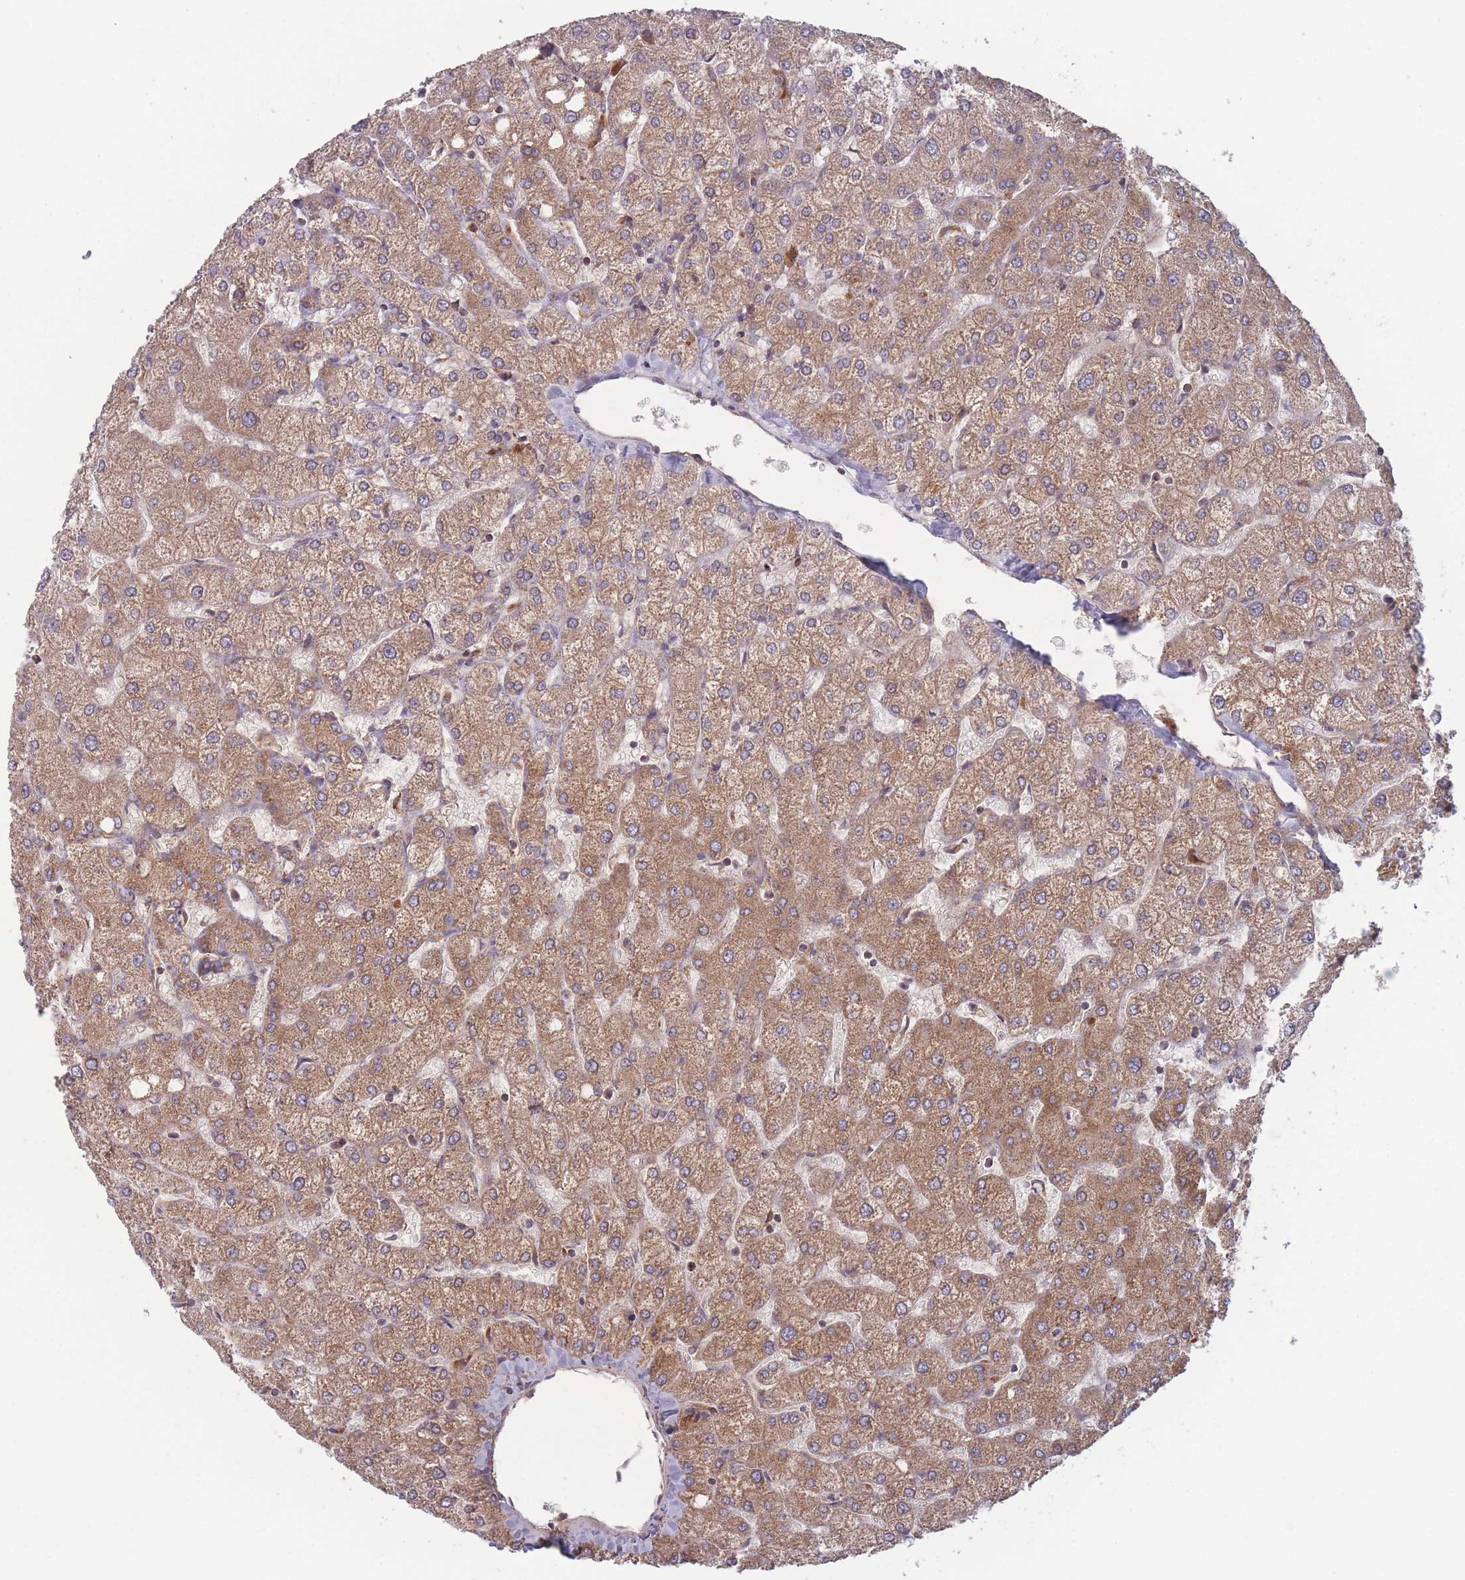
{"staining": {"intensity": "negative", "quantity": "none", "location": "none"}, "tissue": "liver", "cell_type": "Cholangiocytes", "image_type": "normal", "snomed": [{"axis": "morphology", "description": "Normal tissue, NOS"}, {"axis": "topography", "description": "Liver"}], "caption": "Cholangiocytes show no significant protein positivity in benign liver. Nuclei are stained in blue.", "gene": "ATP5MGL", "patient": {"sex": "female", "age": 54}}